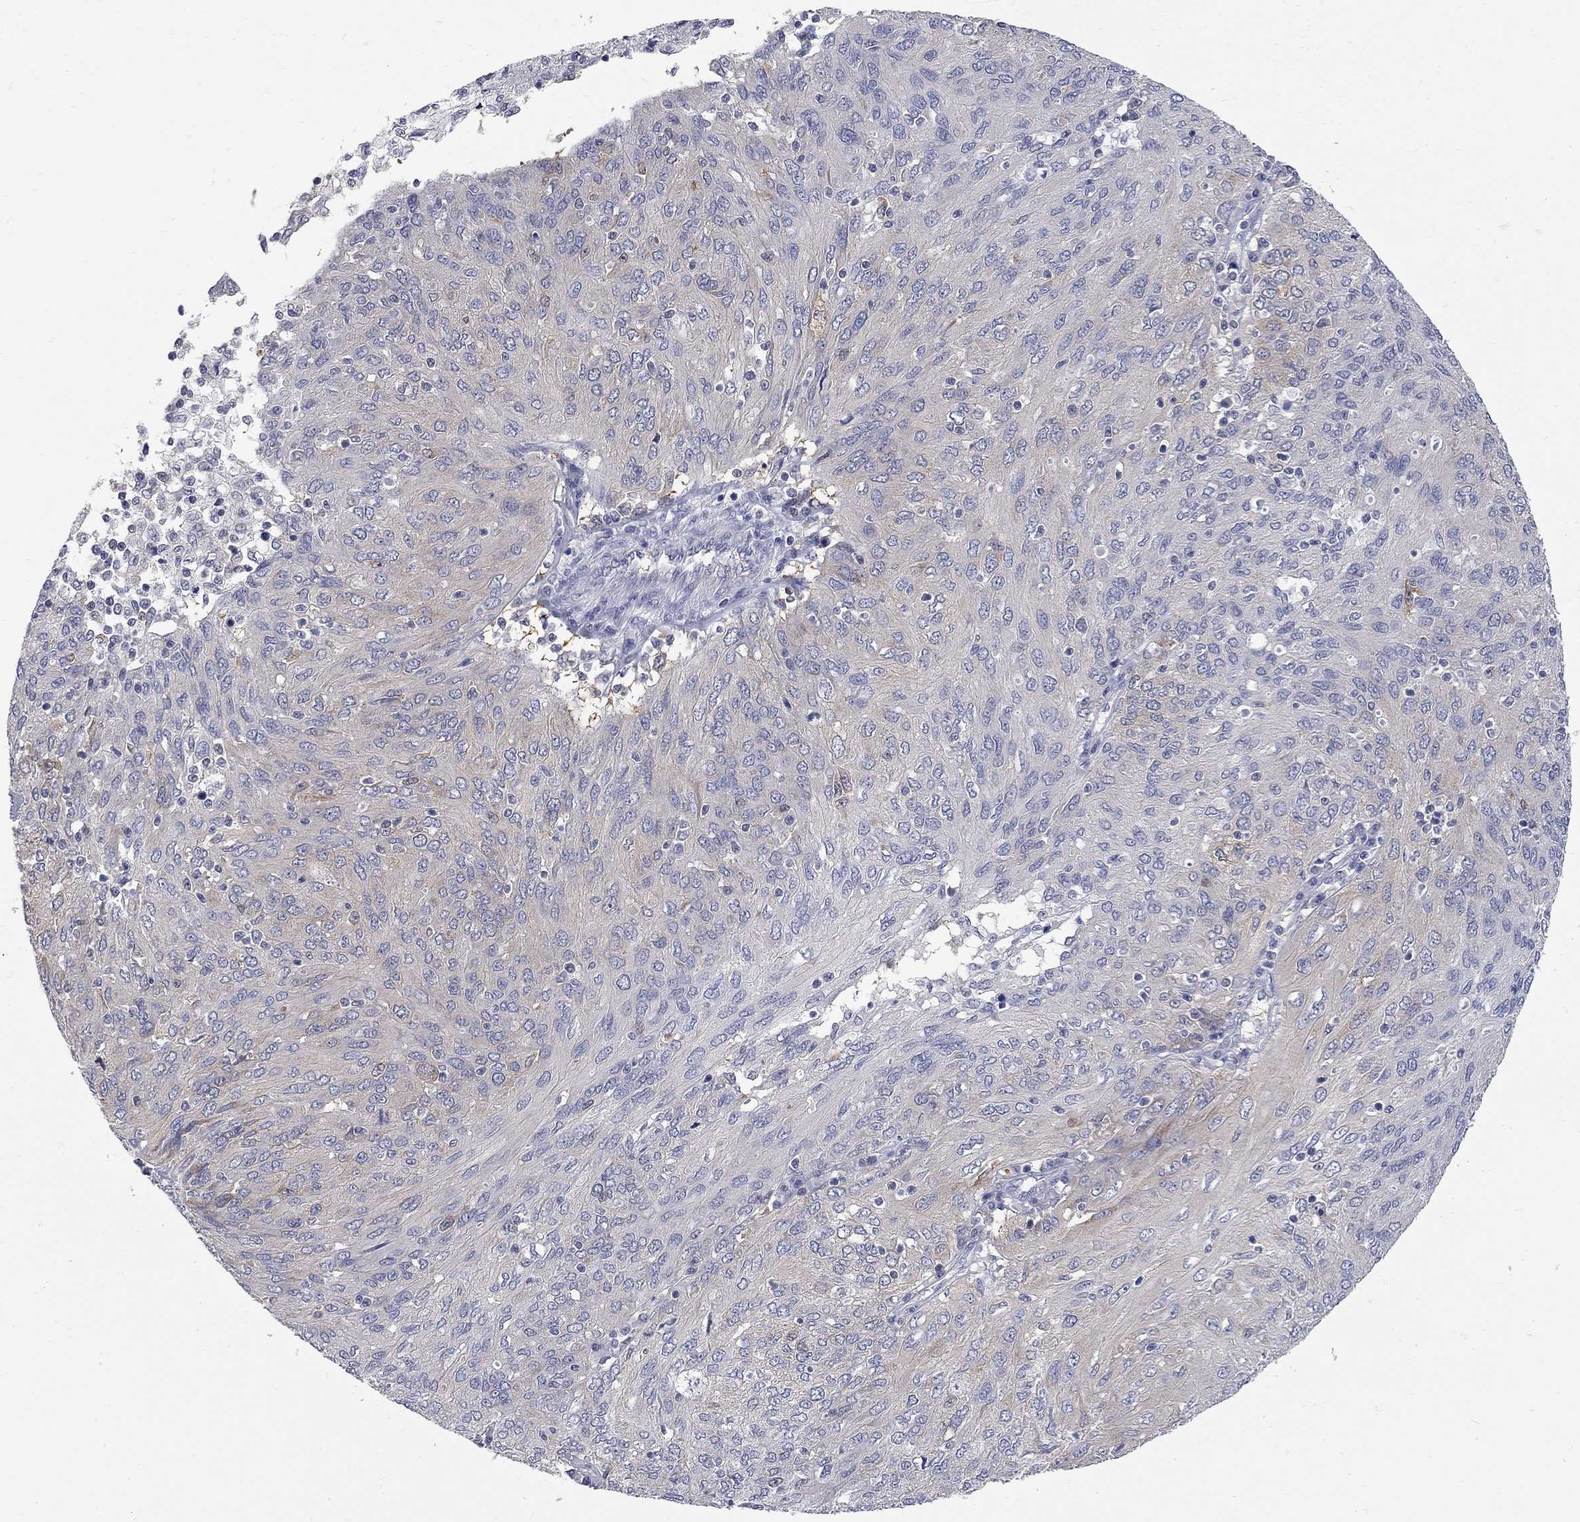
{"staining": {"intensity": "negative", "quantity": "none", "location": "none"}, "tissue": "ovarian cancer", "cell_type": "Tumor cells", "image_type": "cancer", "snomed": [{"axis": "morphology", "description": "Carcinoma, endometroid"}, {"axis": "topography", "description": "Ovary"}], "caption": "The immunohistochemistry micrograph has no significant expression in tumor cells of ovarian cancer (endometroid carcinoma) tissue.", "gene": "GALNT8", "patient": {"sex": "female", "age": 50}}